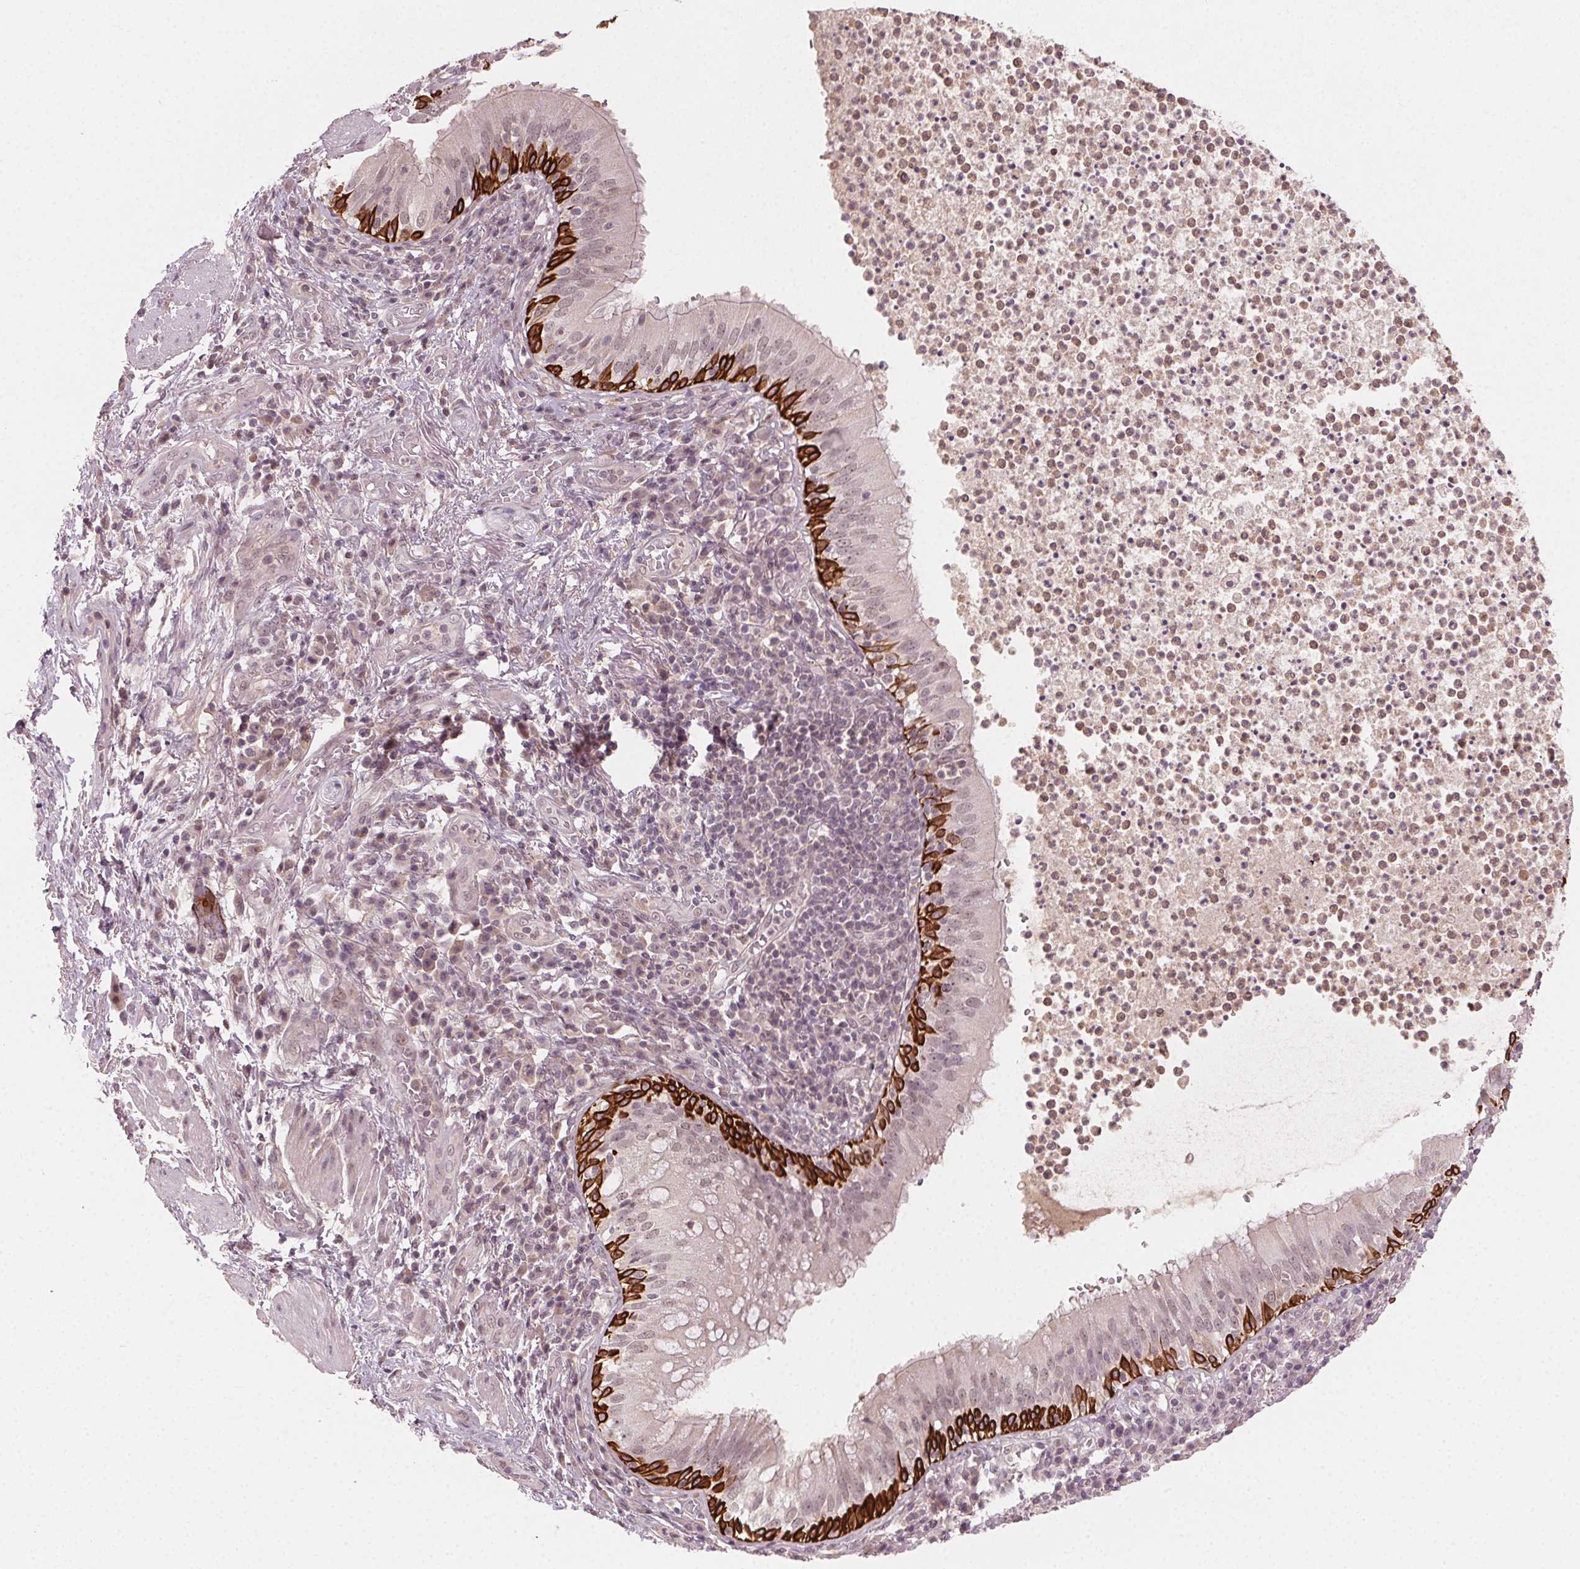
{"staining": {"intensity": "strong", "quantity": "<25%", "location": "cytoplasmic/membranous"}, "tissue": "bronchus", "cell_type": "Respiratory epithelial cells", "image_type": "normal", "snomed": [{"axis": "morphology", "description": "Normal tissue, NOS"}, {"axis": "topography", "description": "Lymph node"}, {"axis": "topography", "description": "Bronchus"}], "caption": "This is a photomicrograph of IHC staining of normal bronchus, which shows strong expression in the cytoplasmic/membranous of respiratory epithelial cells.", "gene": "TUB", "patient": {"sex": "male", "age": 56}}